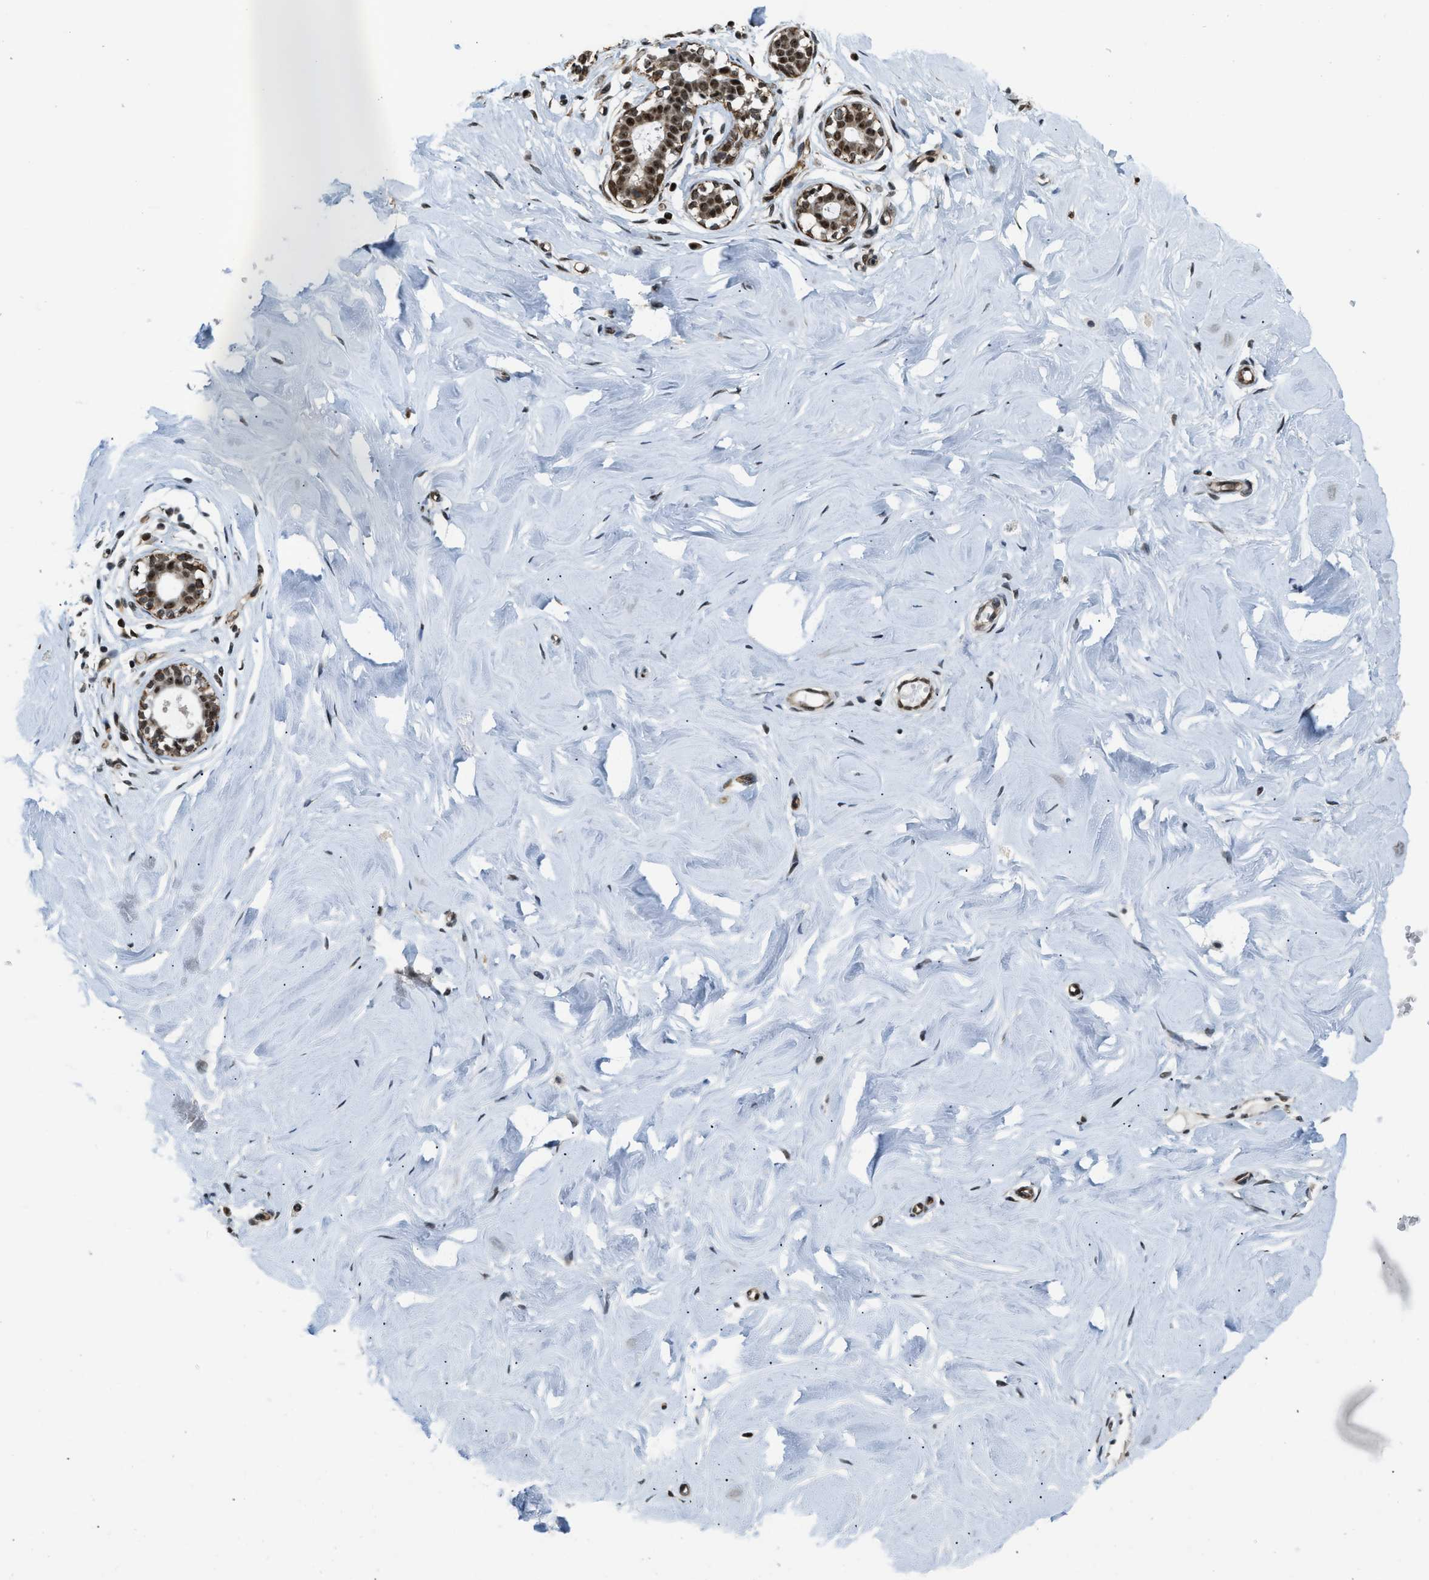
{"staining": {"intensity": "weak", "quantity": ">75%", "location": "nuclear"}, "tissue": "breast", "cell_type": "Adipocytes", "image_type": "normal", "snomed": [{"axis": "morphology", "description": "Normal tissue, NOS"}, {"axis": "topography", "description": "Breast"}], "caption": "This is a photomicrograph of immunohistochemistry staining of normal breast, which shows weak expression in the nuclear of adipocytes.", "gene": "E2F1", "patient": {"sex": "female", "age": 23}}